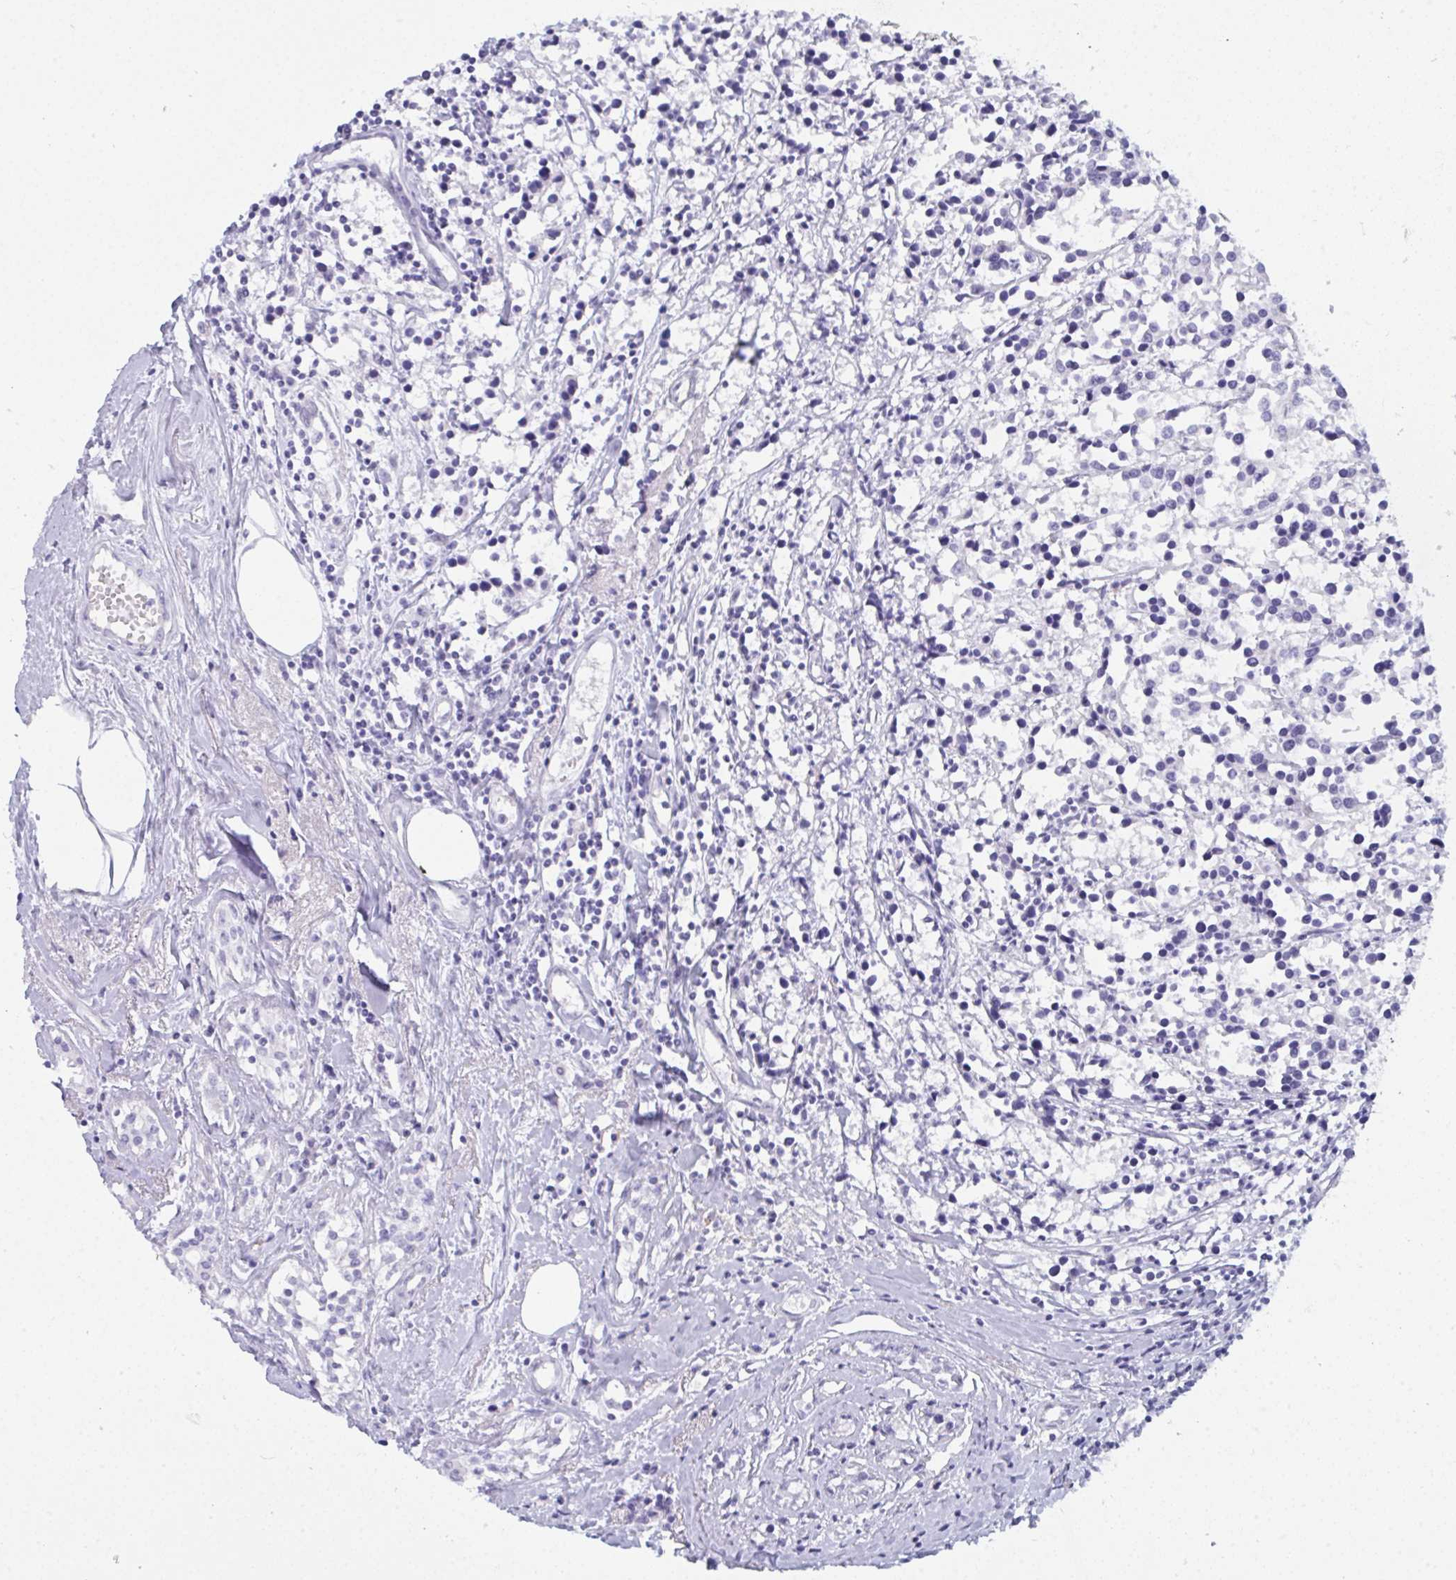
{"staining": {"intensity": "negative", "quantity": "none", "location": "none"}, "tissue": "breast cancer", "cell_type": "Tumor cells", "image_type": "cancer", "snomed": [{"axis": "morphology", "description": "Duct carcinoma"}, {"axis": "topography", "description": "Breast"}], "caption": "DAB immunohistochemical staining of human breast cancer exhibits no significant expression in tumor cells. (DAB immunohistochemistry, high magnification).", "gene": "PRDM9", "patient": {"sex": "female", "age": 80}}